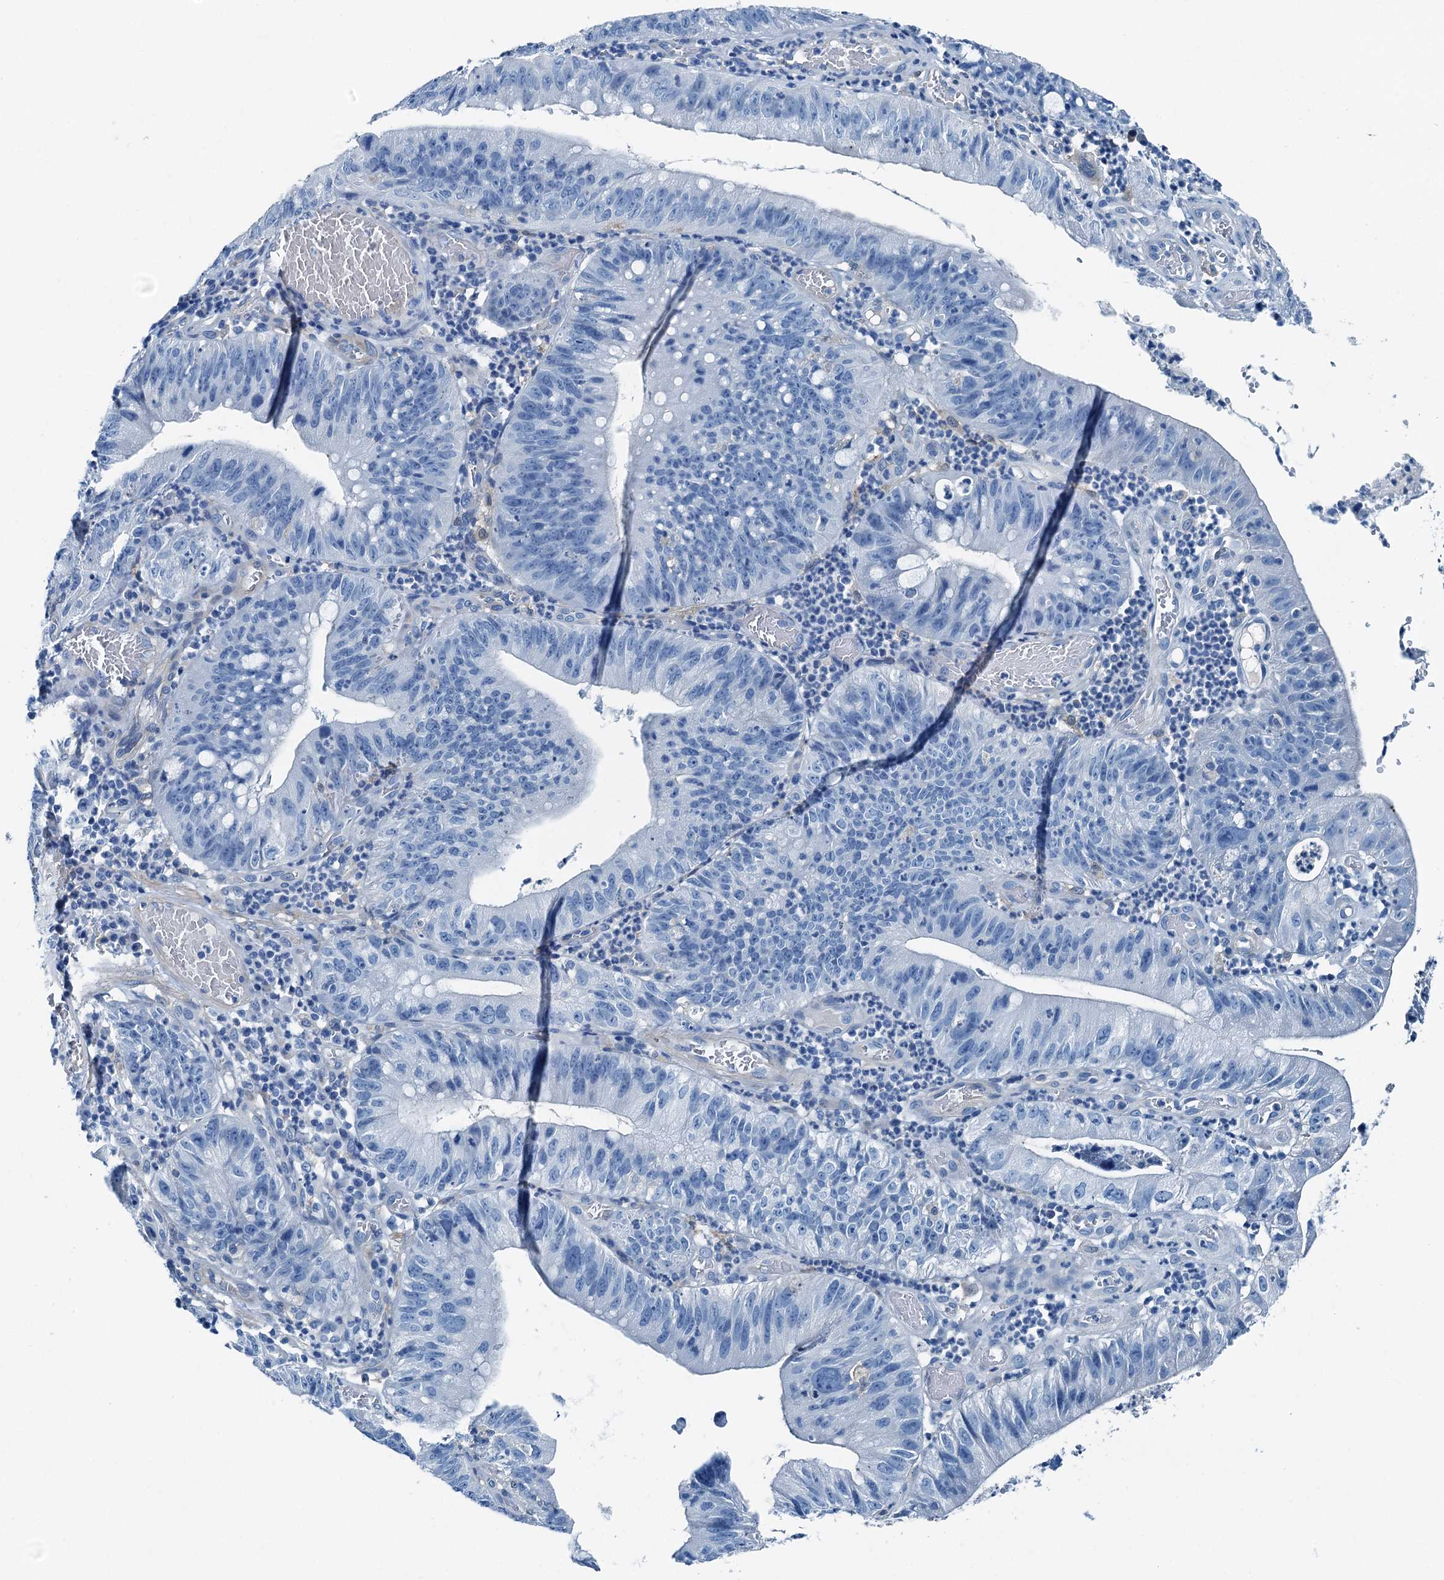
{"staining": {"intensity": "negative", "quantity": "none", "location": "none"}, "tissue": "stomach cancer", "cell_type": "Tumor cells", "image_type": "cancer", "snomed": [{"axis": "morphology", "description": "Adenocarcinoma, NOS"}, {"axis": "topography", "description": "Stomach"}], "caption": "DAB immunohistochemical staining of stomach cancer displays no significant positivity in tumor cells.", "gene": "RAB3IL1", "patient": {"sex": "male", "age": 59}}